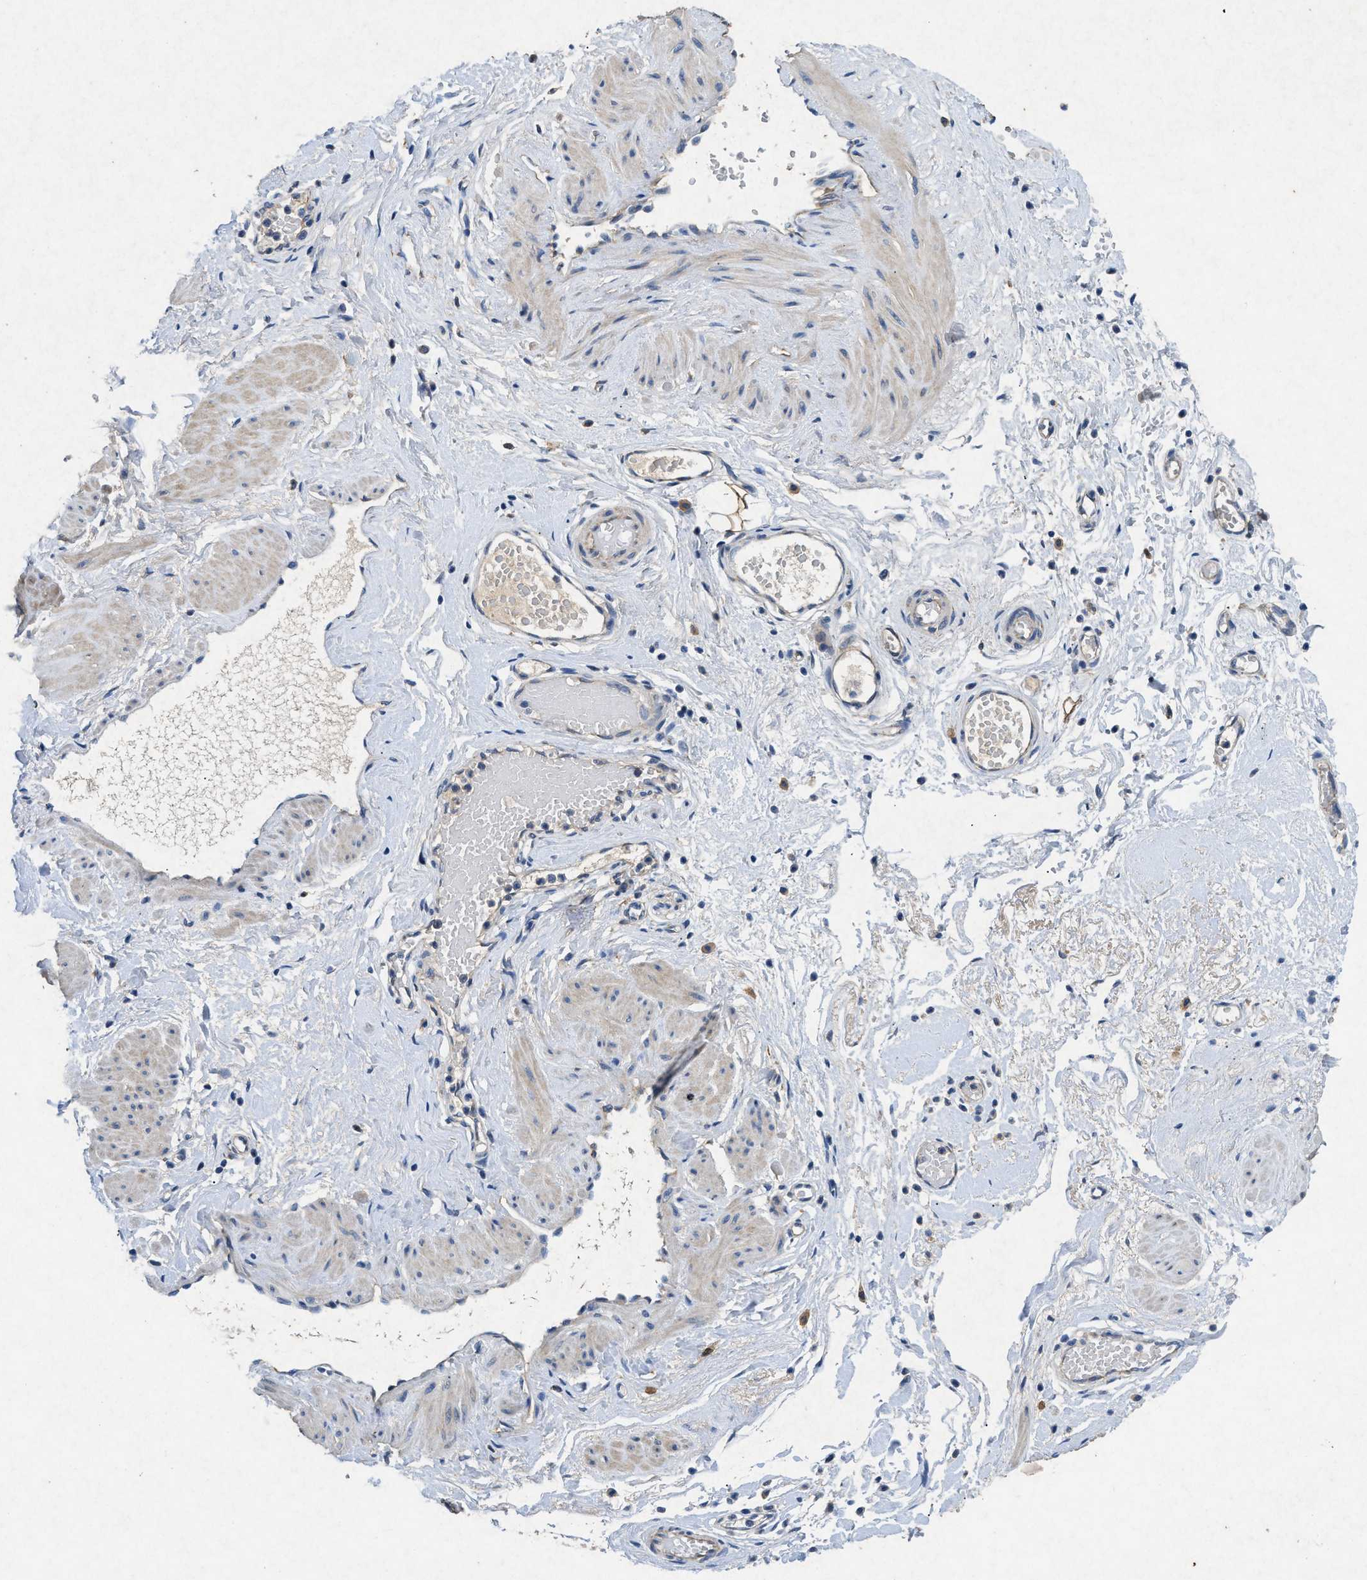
{"staining": {"intensity": "moderate", "quantity": "25%-75%", "location": "cytoplasmic/membranous"}, "tissue": "adipose tissue", "cell_type": "Adipocytes", "image_type": "normal", "snomed": [{"axis": "morphology", "description": "Normal tissue, NOS"}, {"axis": "topography", "description": "Soft tissue"}, {"axis": "topography", "description": "Vascular tissue"}], "caption": "Adipocytes demonstrate medium levels of moderate cytoplasmic/membranous expression in about 25%-75% of cells in benign adipose tissue.", "gene": "CDK15", "patient": {"sex": "female", "age": 35}}